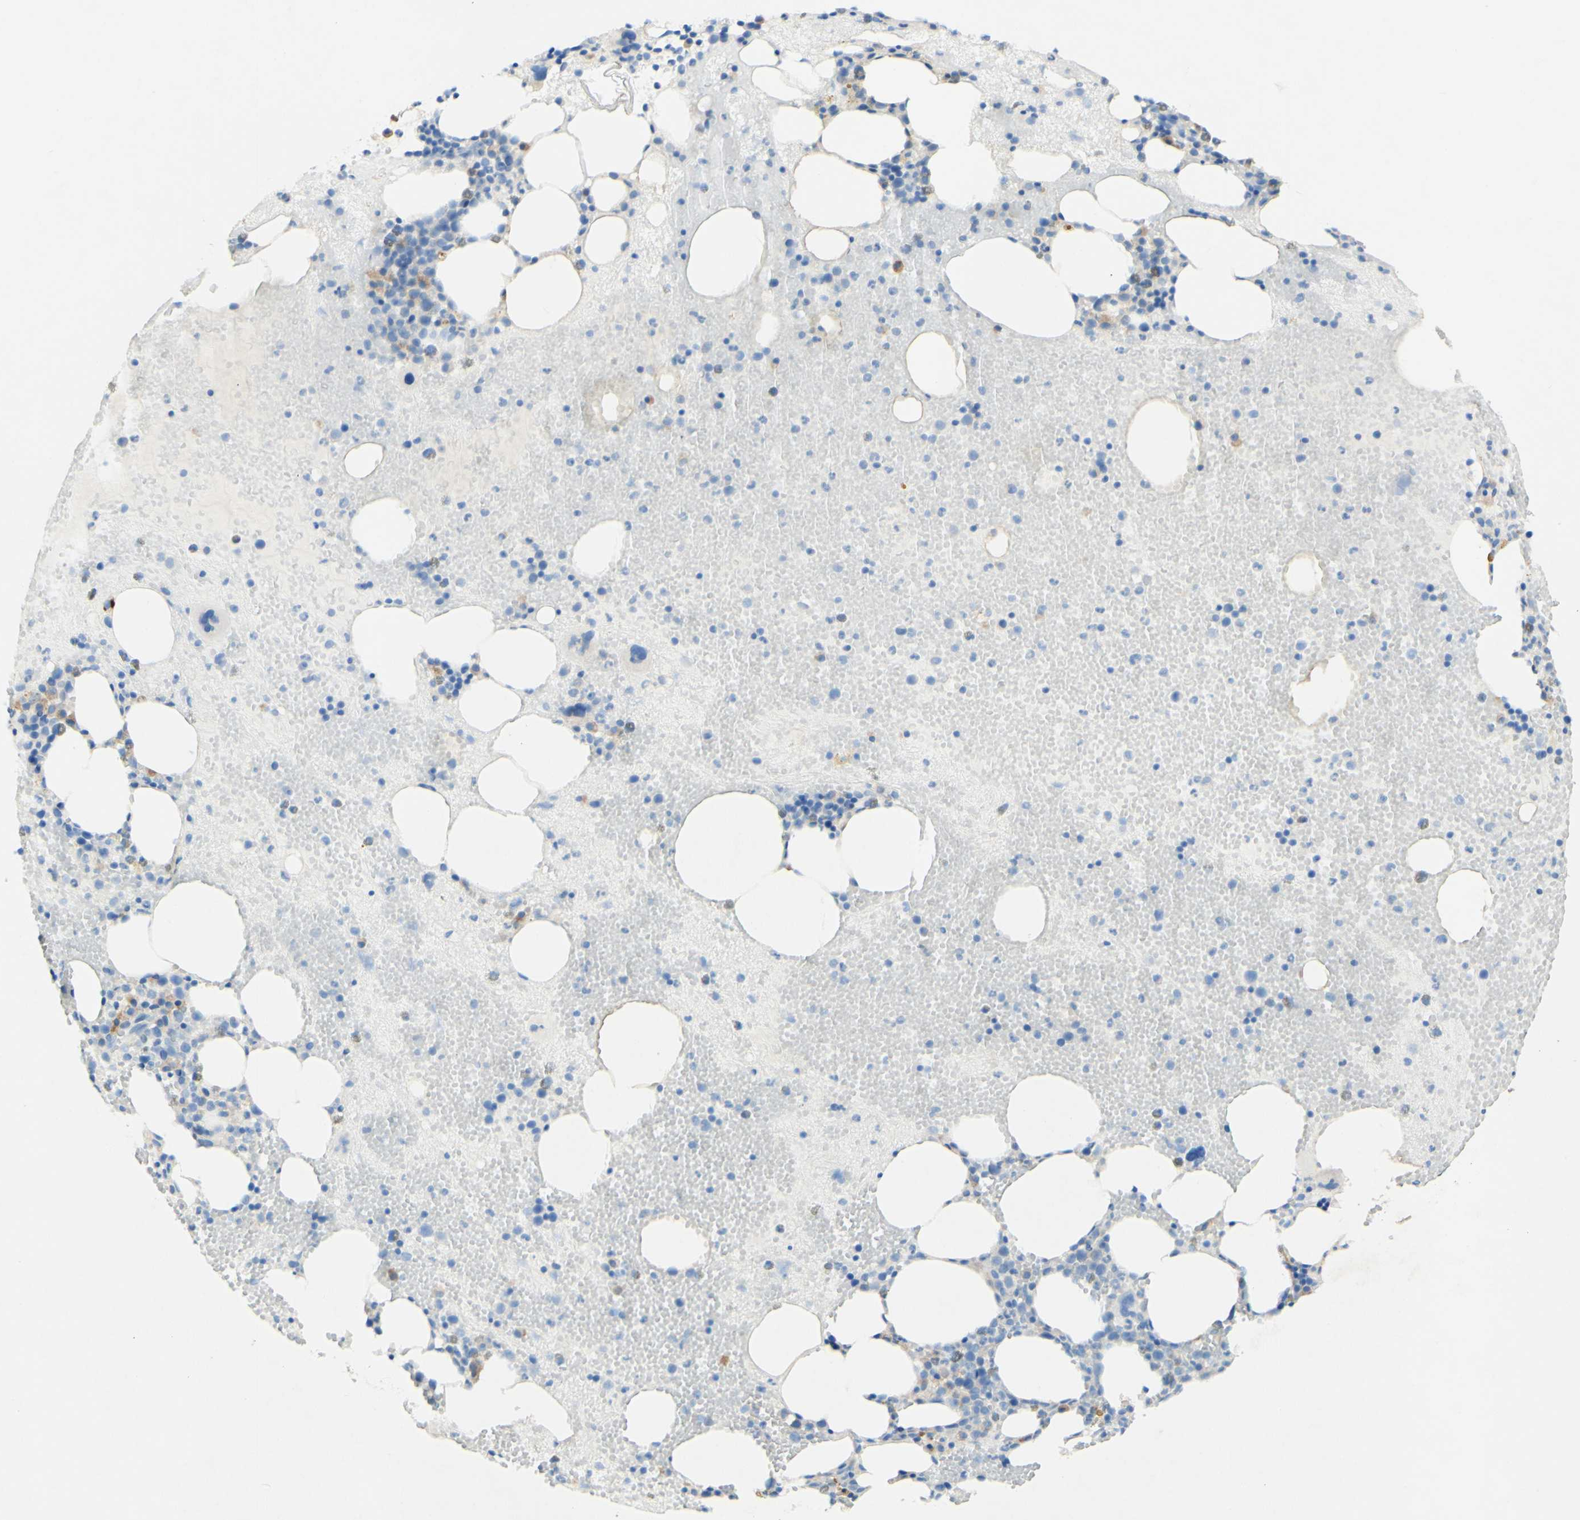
{"staining": {"intensity": "moderate", "quantity": "<25%", "location": "cytoplasmic/membranous"}, "tissue": "bone marrow", "cell_type": "Hematopoietic cells", "image_type": "normal", "snomed": [{"axis": "morphology", "description": "Normal tissue, NOS"}, {"axis": "morphology", "description": "Inflammation, NOS"}, {"axis": "topography", "description": "Bone marrow"}], "caption": "Immunohistochemical staining of benign bone marrow exhibits low levels of moderate cytoplasmic/membranous positivity in approximately <25% of hematopoietic cells.", "gene": "FGF4", "patient": {"sex": "male", "age": 43}}